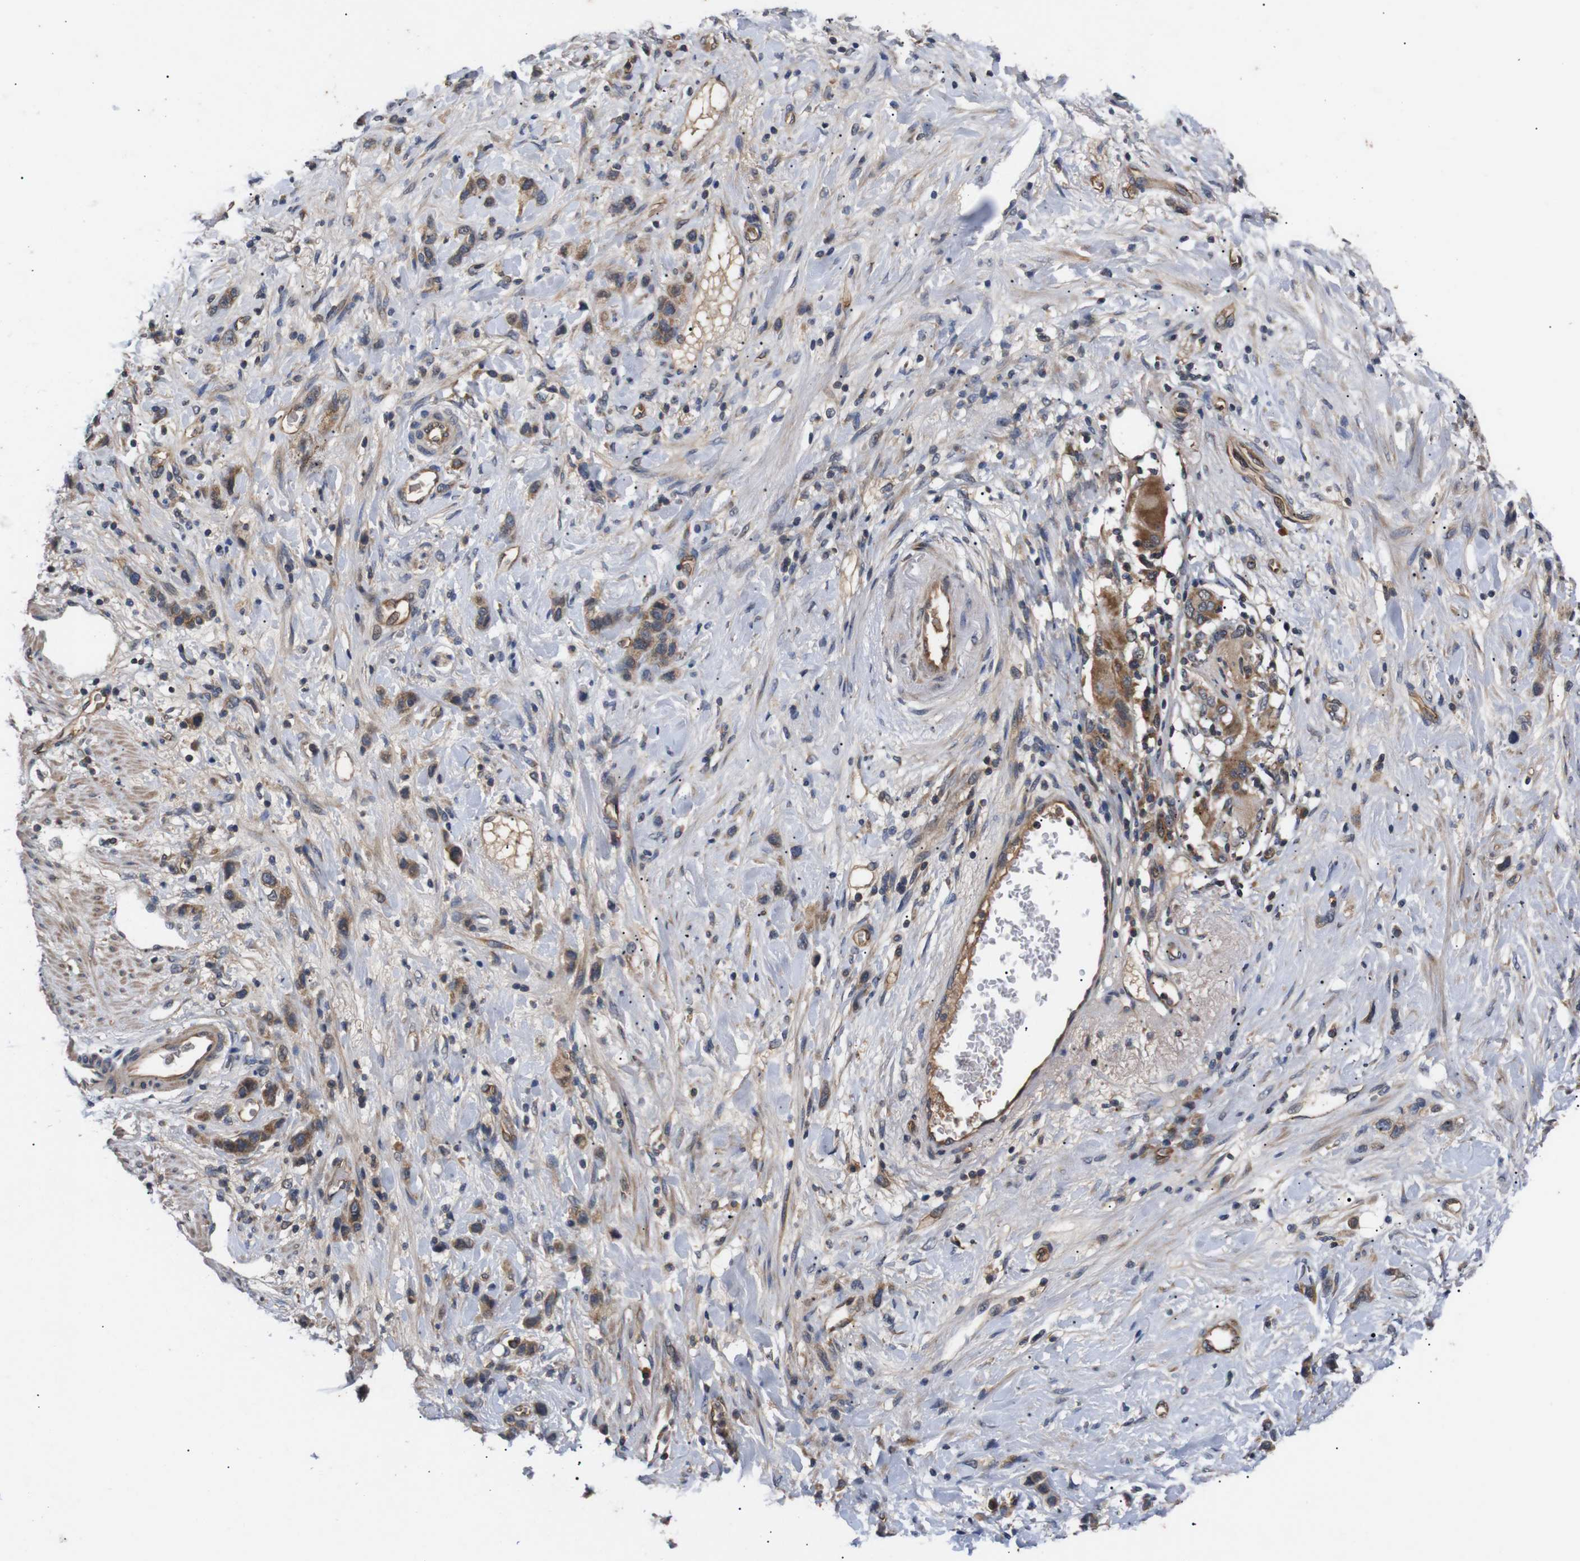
{"staining": {"intensity": "moderate", "quantity": ">75%", "location": "cytoplasmic/membranous"}, "tissue": "stomach cancer", "cell_type": "Tumor cells", "image_type": "cancer", "snomed": [{"axis": "morphology", "description": "Adenocarcinoma, NOS"}, {"axis": "morphology", "description": "Adenocarcinoma, High grade"}, {"axis": "topography", "description": "Stomach, upper"}, {"axis": "topography", "description": "Stomach, lower"}], "caption": "A brown stain highlights moderate cytoplasmic/membranous positivity of a protein in human stomach adenocarcinoma tumor cells. (DAB IHC with brightfield microscopy, high magnification).", "gene": "RIPK1", "patient": {"sex": "female", "age": 65}}